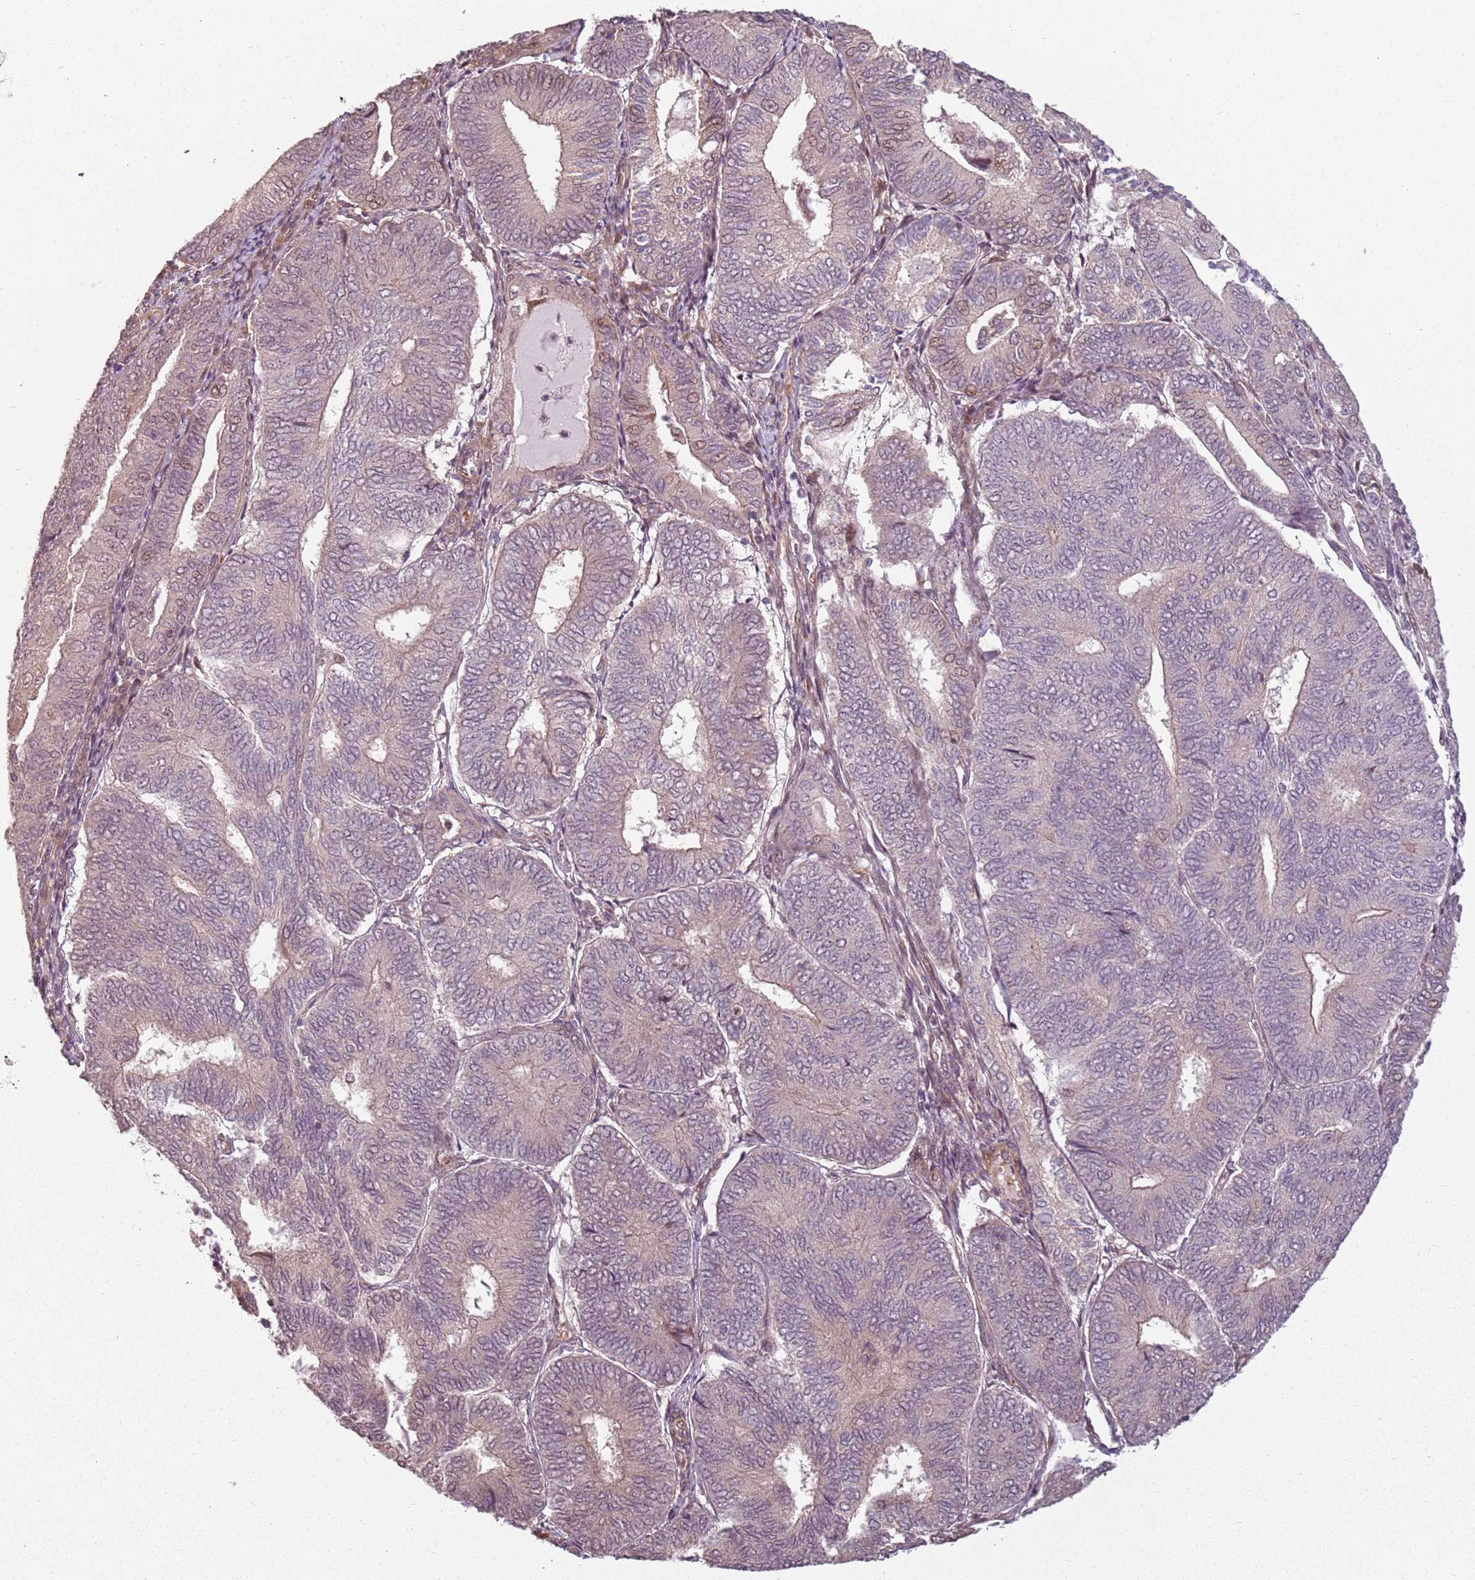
{"staining": {"intensity": "weak", "quantity": "<25%", "location": "nuclear"}, "tissue": "endometrial cancer", "cell_type": "Tumor cells", "image_type": "cancer", "snomed": [{"axis": "morphology", "description": "Adenocarcinoma, NOS"}, {"axis": "topography", "description": "Endometrium"}], "caption": "The immunohistochemistry image has no significant staining in tumor cells of endometrial cancer (adenocarcinoma) tissue.", "gene": "CHURC1", "patient": {"sex": "female", "age": 81}}